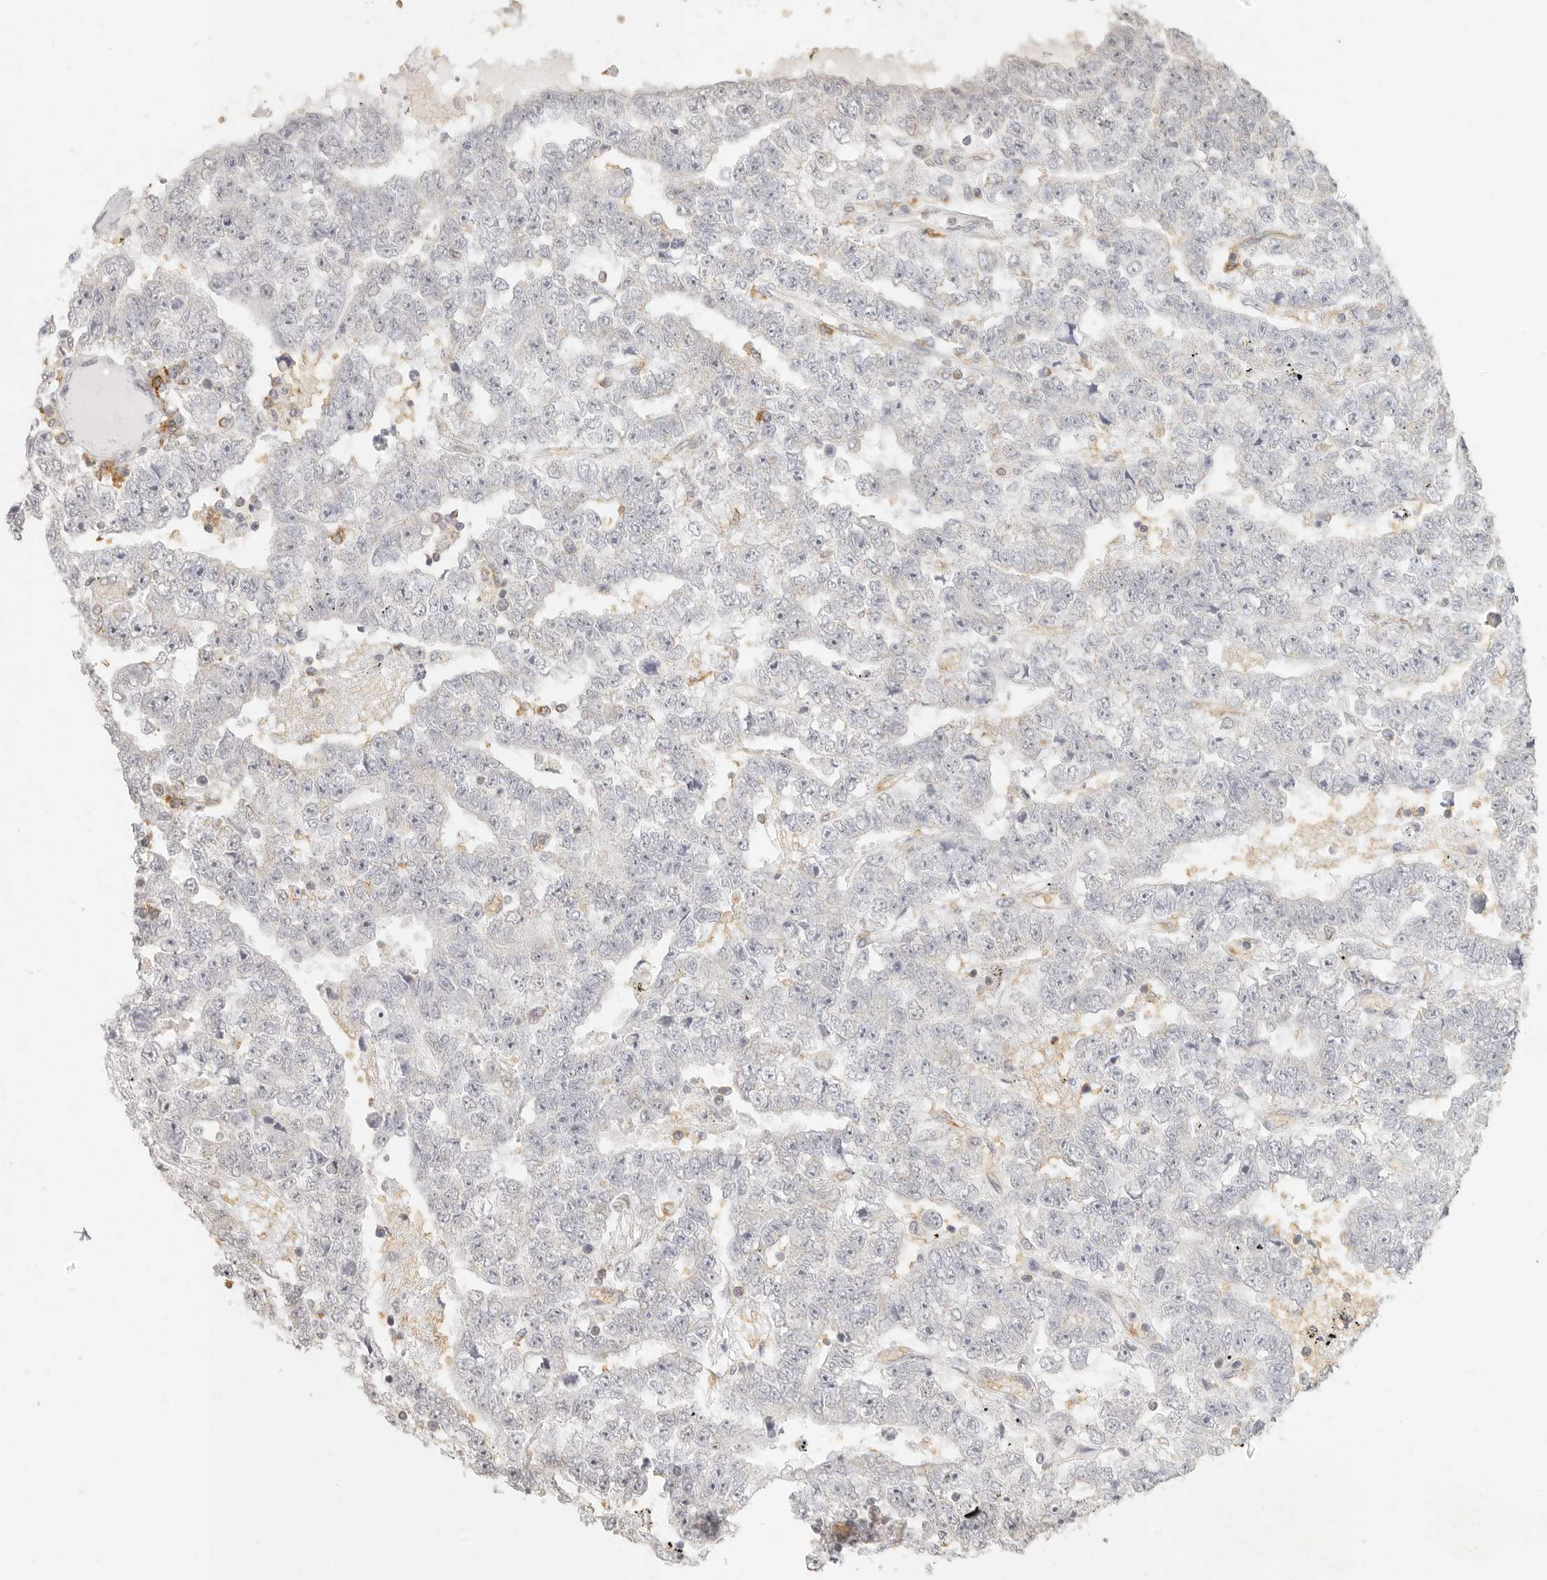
{"staining": {"intensity": "negative", "quantity": "none", "location": "none"}, "tissue": "testis cancer", "cell_type": "Tumor cells", "image_type": "cancer", "snomed": [{"axis": "morphology", "description": "Carcinoma, Embryonal, NOS"}, {"axis": "topography", "description": "Testis"}], "caption": "Protein analysis of testis embryonal carcinoma exhibits no significant expression in tumor cells. Brightfield microscopy of IHC stained with DAB (brown) and hematoxylin (blue), captured at high magnification.", "gene": "NIBAN1", "patient": {"sex": "male", "age": 25}}